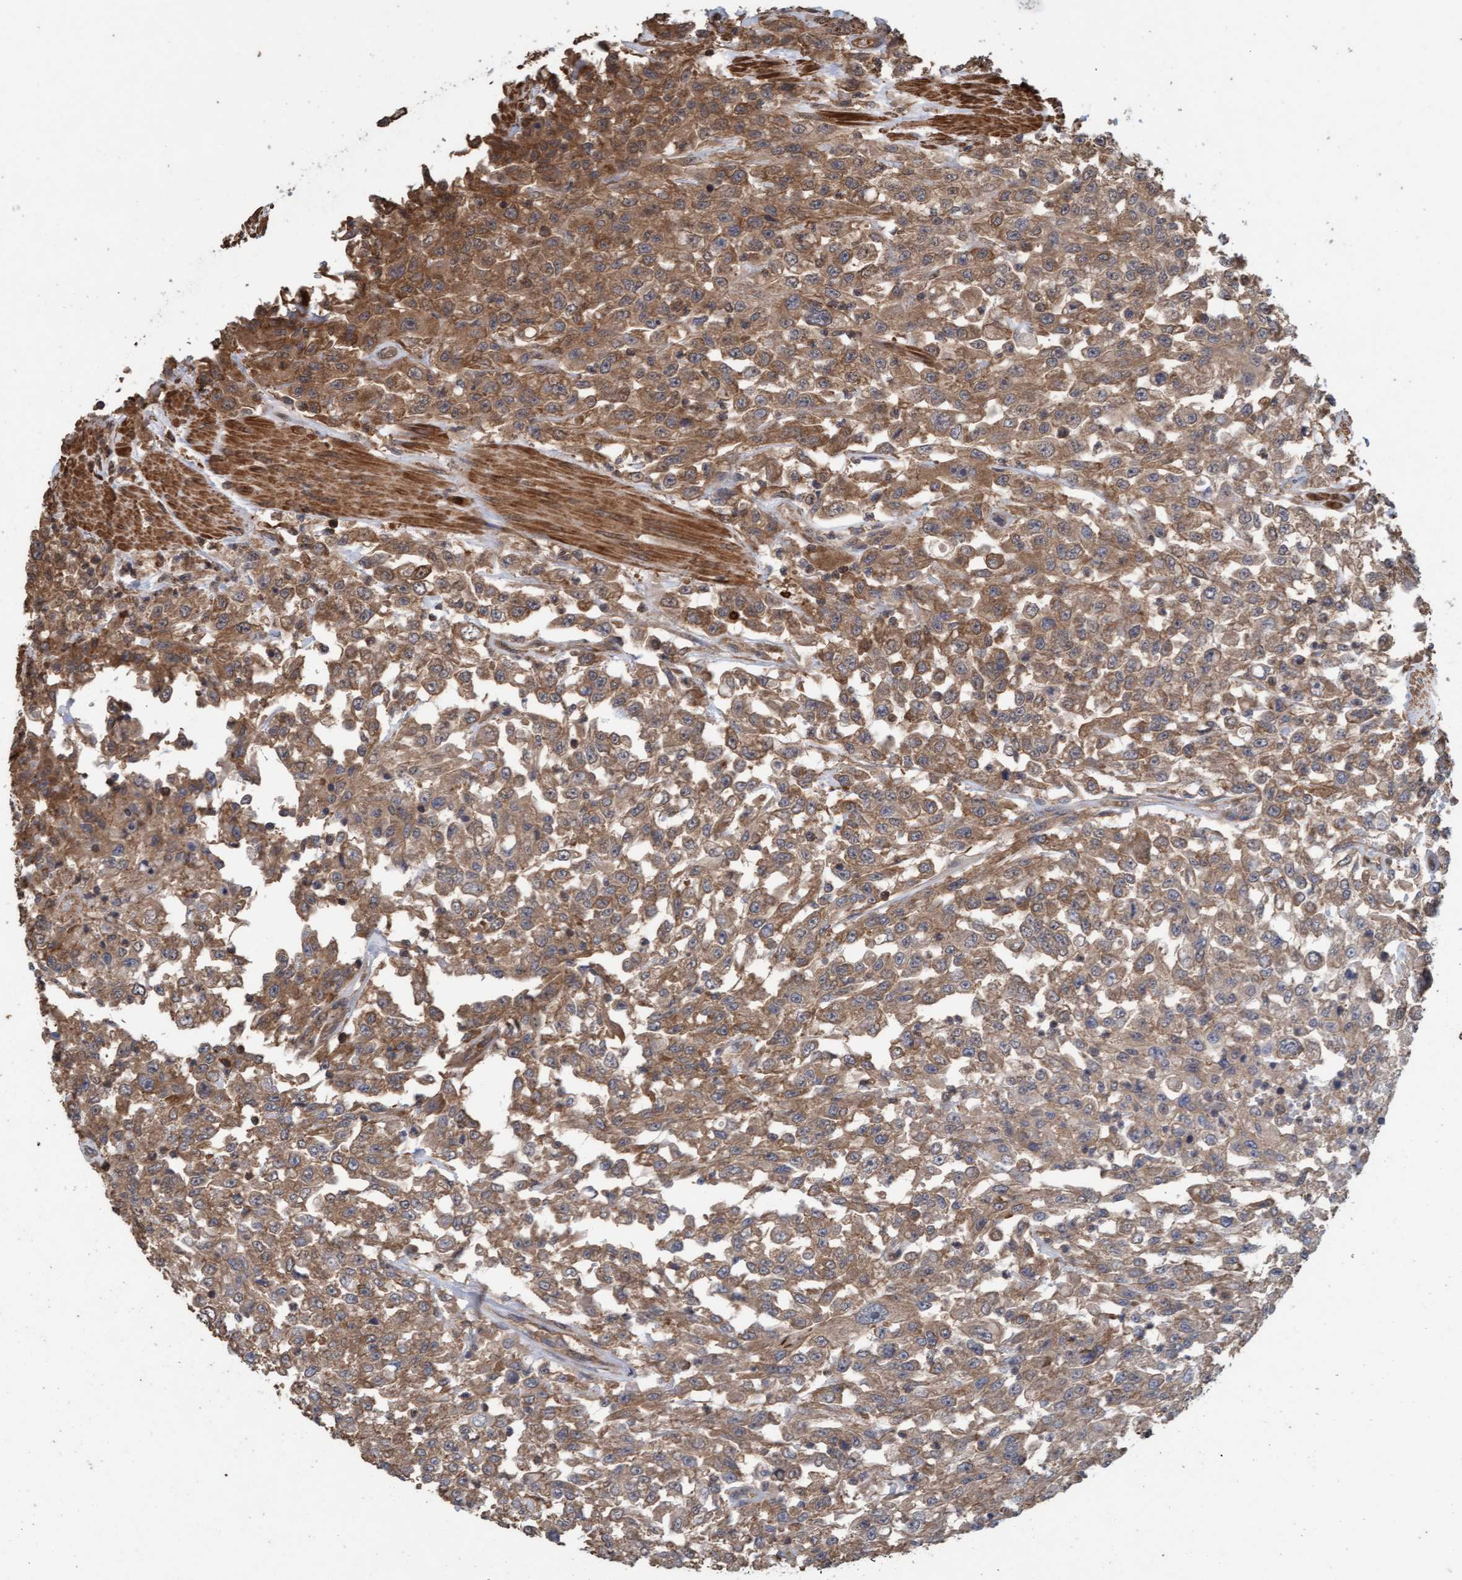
{"staining": {"intensity": "moderate", "quantity": ">75%", "location": "cytoplasmic/membranous"}, "tissue": "urothelial cancer", "cell_type": "Tumor cells", "image_type": "cancer", "snomed": [{"axis": "morphology", "description": "Urothelial carcinoma, High grade"}, {"axis": "topography", "description": "Urinary bladder"}], "caption": "Immunohistochemistry (DAB) staining of human urothelial cancer displays moderate cytoplasmic/membranous protein staining in about >75% of tumor cells.", "gene": "FXR2", "patient": {"sex": "male", "age": 46}}